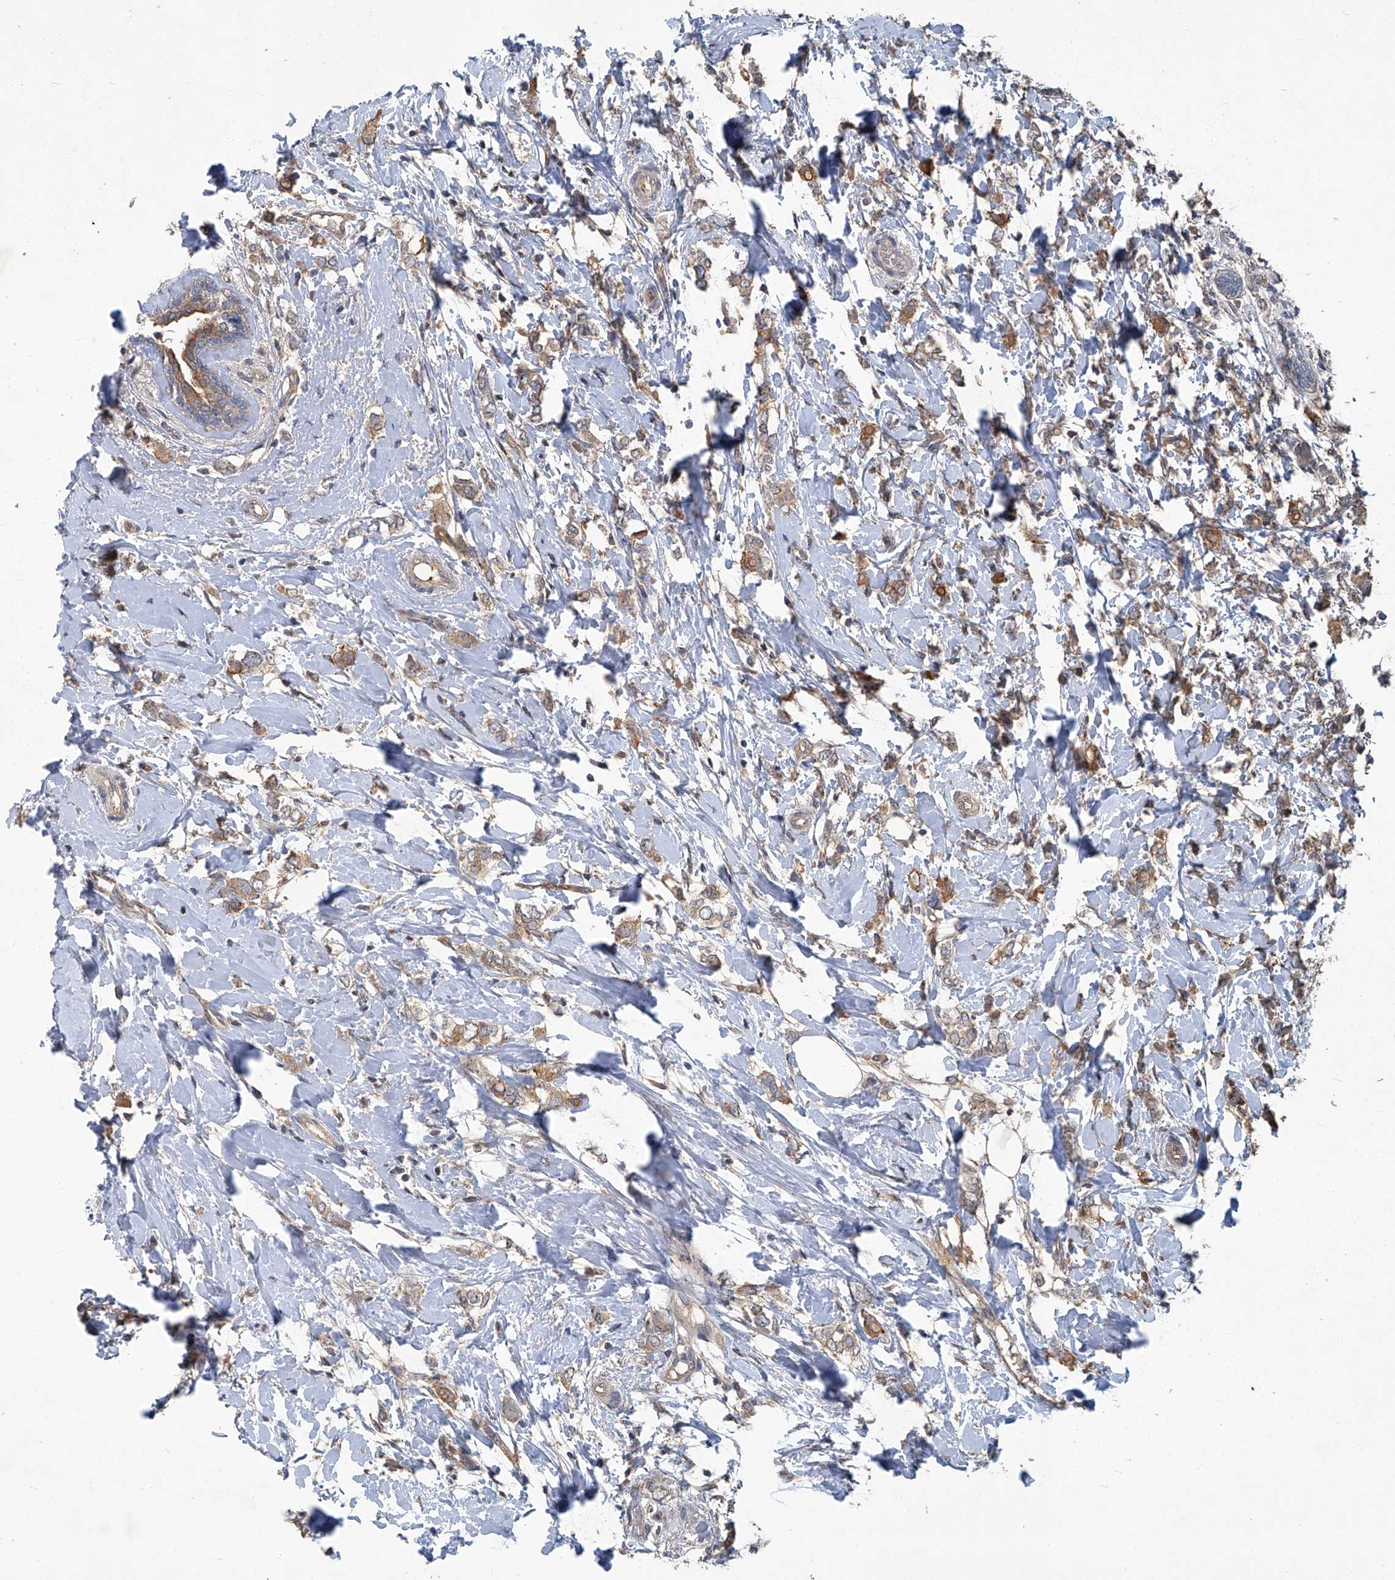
{"staining": {"intensity": "moderate", "quantity": ">75%", "location": "cytoplasmic/membranous"}, "tissue": "breast cancer", "cell_type": "Tumor cells", "image_type": "cancer", "snomed": [{"axis": "morphology", "description": "Normal tissue, NOS"}, {"axis": "morphology", "description": "Lobular carcinoma"}, {"axis": "topography", "description": "Breast"}], "caption": "Immunohistochemistry of human breast cancer (lobular carcinoma) displays medium levels of moderate cytoplasmic/membranous expression in about >75% of tumor cells.", "gene": "ANKRD34A", "patient": {"sex": "female", "age": 47}}